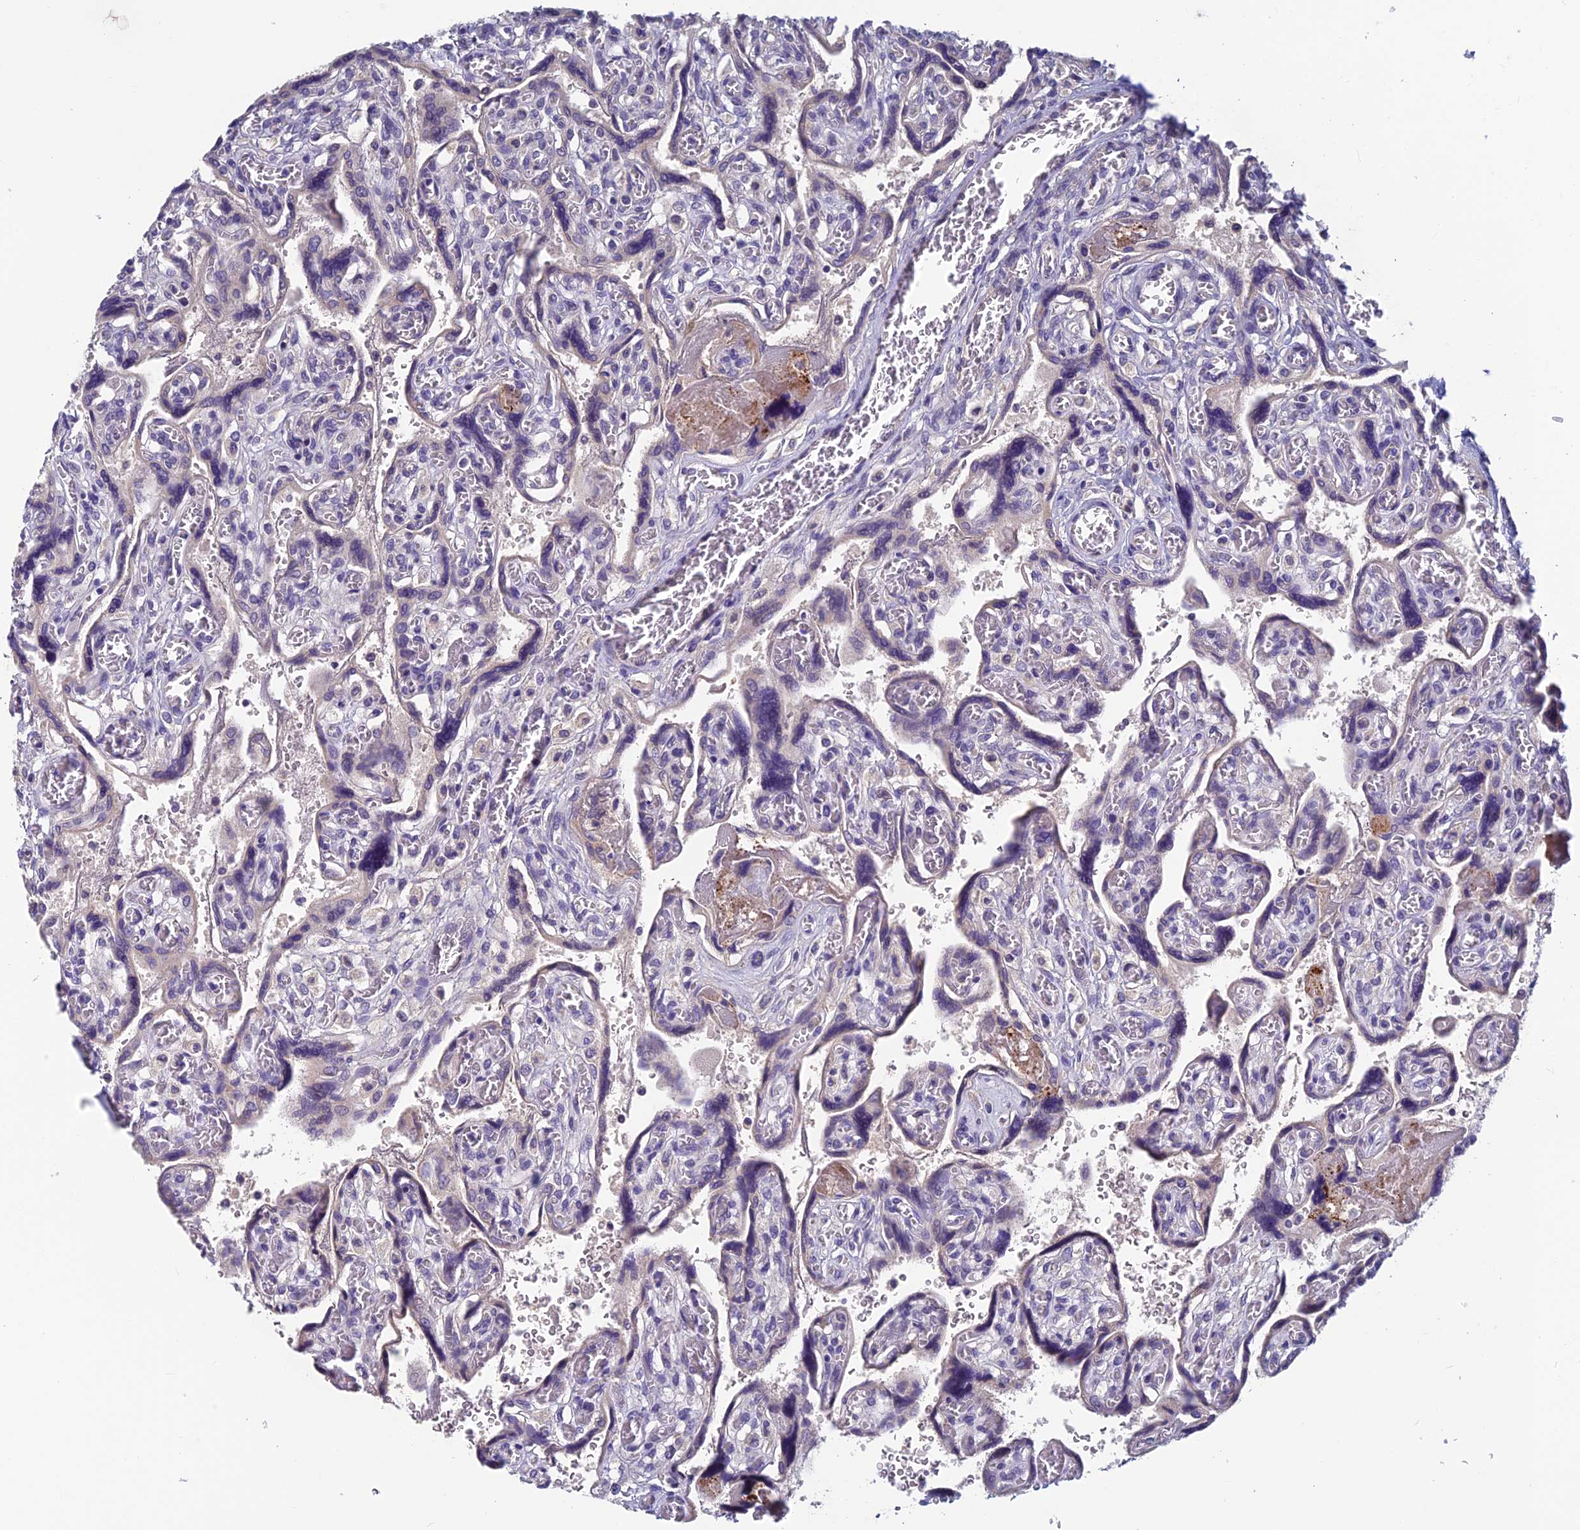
{"staining": {"intensity": "negative", "quantity": "none", "location": "none"}, "tissue": "placenta", "cell_type": "Decidual cells", "image_type": "normal", "snomed": [{"axis": "morphology", "description": "Normal tissue, NOS"}, {"axis": "topography", "description": "Placenta"}], "caption": "Immunohistochemistry image of benign placenta: human placenta stained with DAB displays no significant protein staining in decidual cells. (DAB immunohistochemistry visualized using brightfield microscopy, high magnification).", "gene": "HECA", "patient": {"sex": "female", "age": 39}}